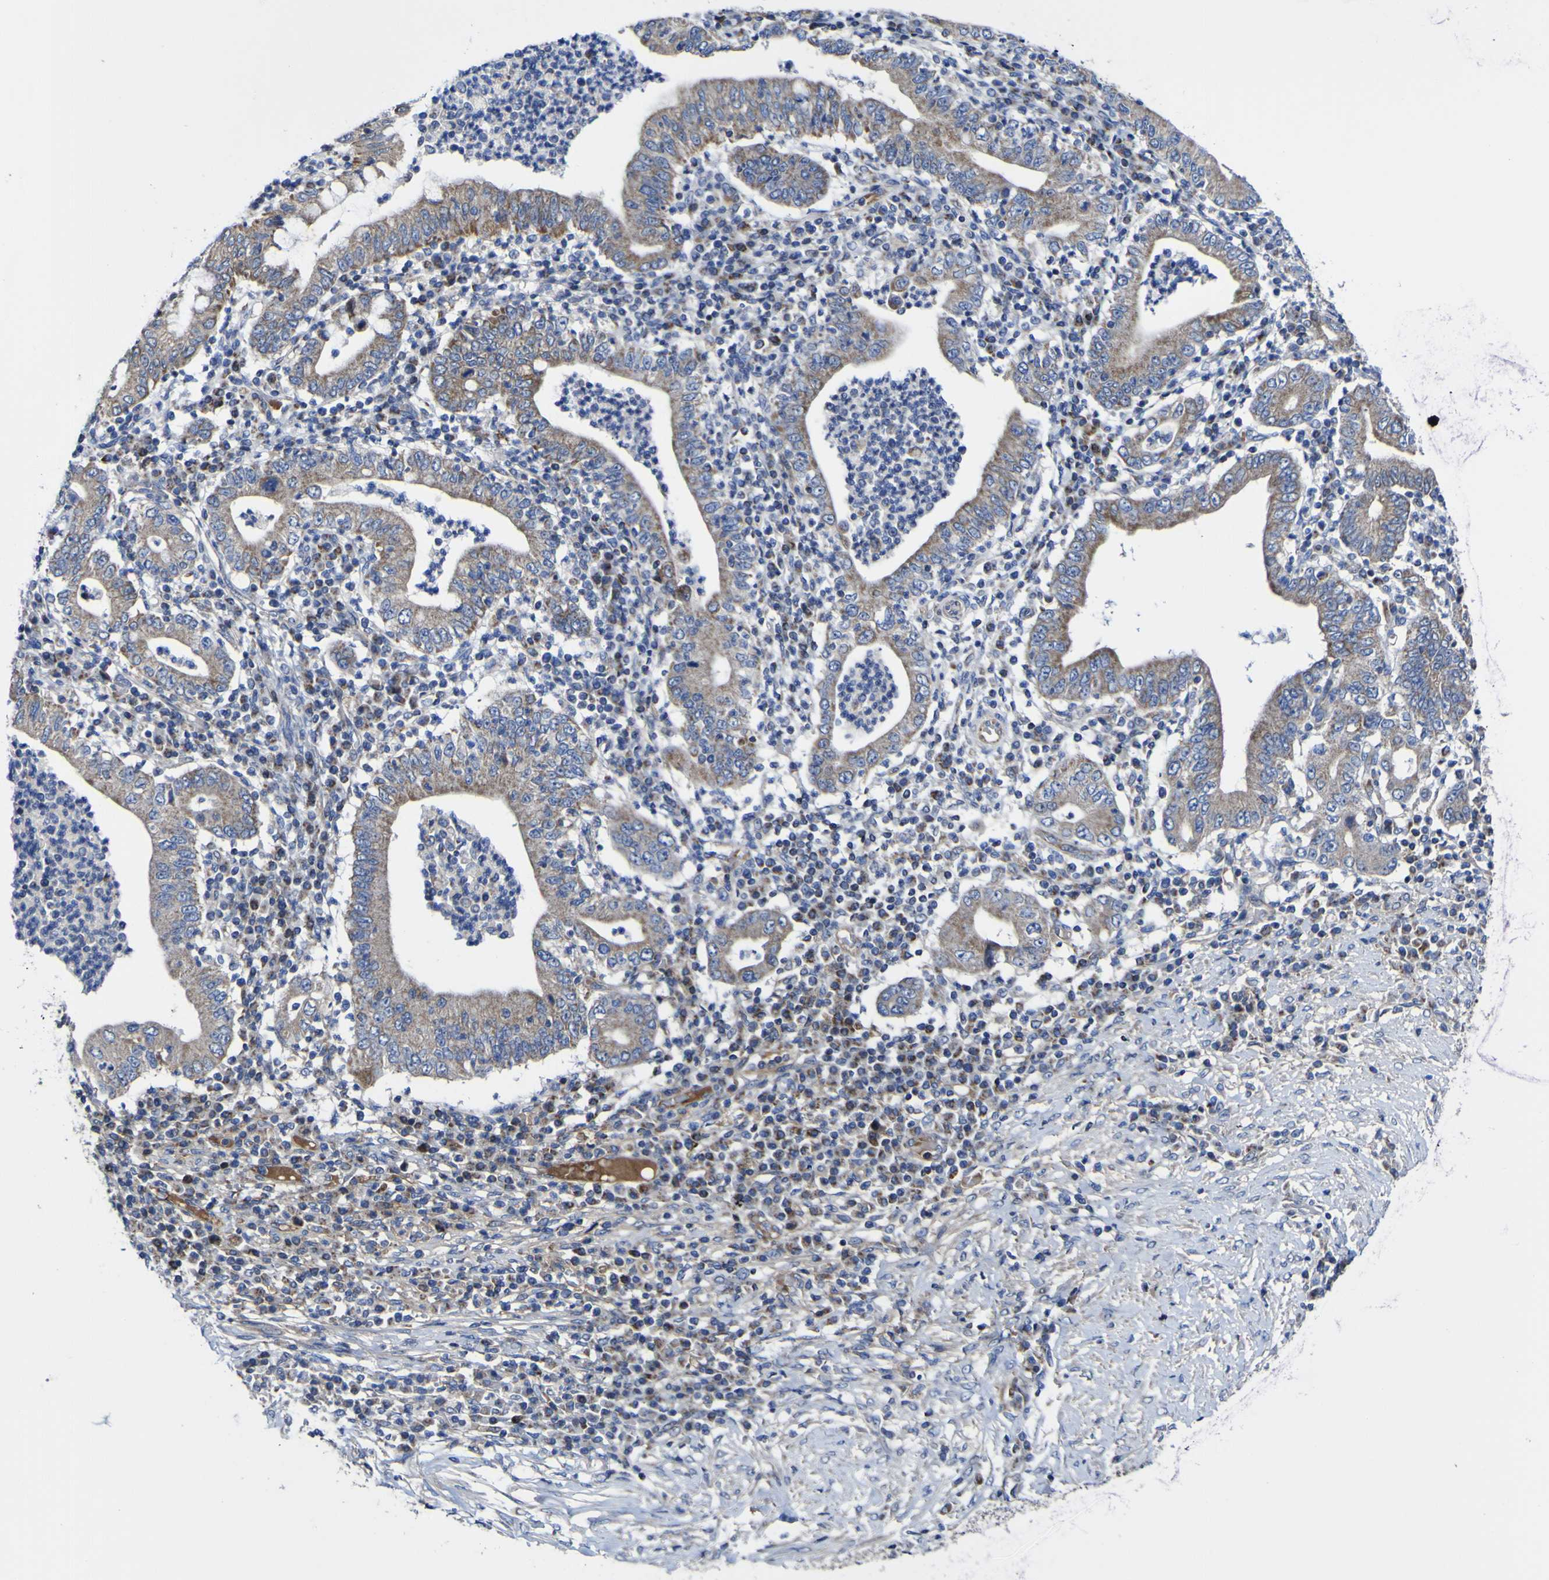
{"staining": {"intensity": "moderate", "quantity": ">75%", "location": "cytoplasmic/membranous"}, "tissue": "stomach cancer", "cell_type": "Tumor cells", "image_type": "cancer", "snomed": [{"axis": "morphology", "description": "Normal tissue, NOS"}, {"axis": "morphology", "description": "Adenocarcinoma, NOS"}, {"axis": "topography", "description": "Esophagus"}, {"axis": "topography", "description": "Stomach, upper"}, {"axis": "topography", "description": "Peripheral nerve tissue"}], "caption": "The image demonstrates staining of stomach cancer (adenocarcinoma), revealing moderate cytoplasmic/membranous protein expression (brown color) within tumor cells. (Stains: DAB in brown, nuclei in blue, Microscopy: brightfield microscopy at high magnification).", "gene": "CCDC90B", "patient": {"sex": "male", "age": 62}}